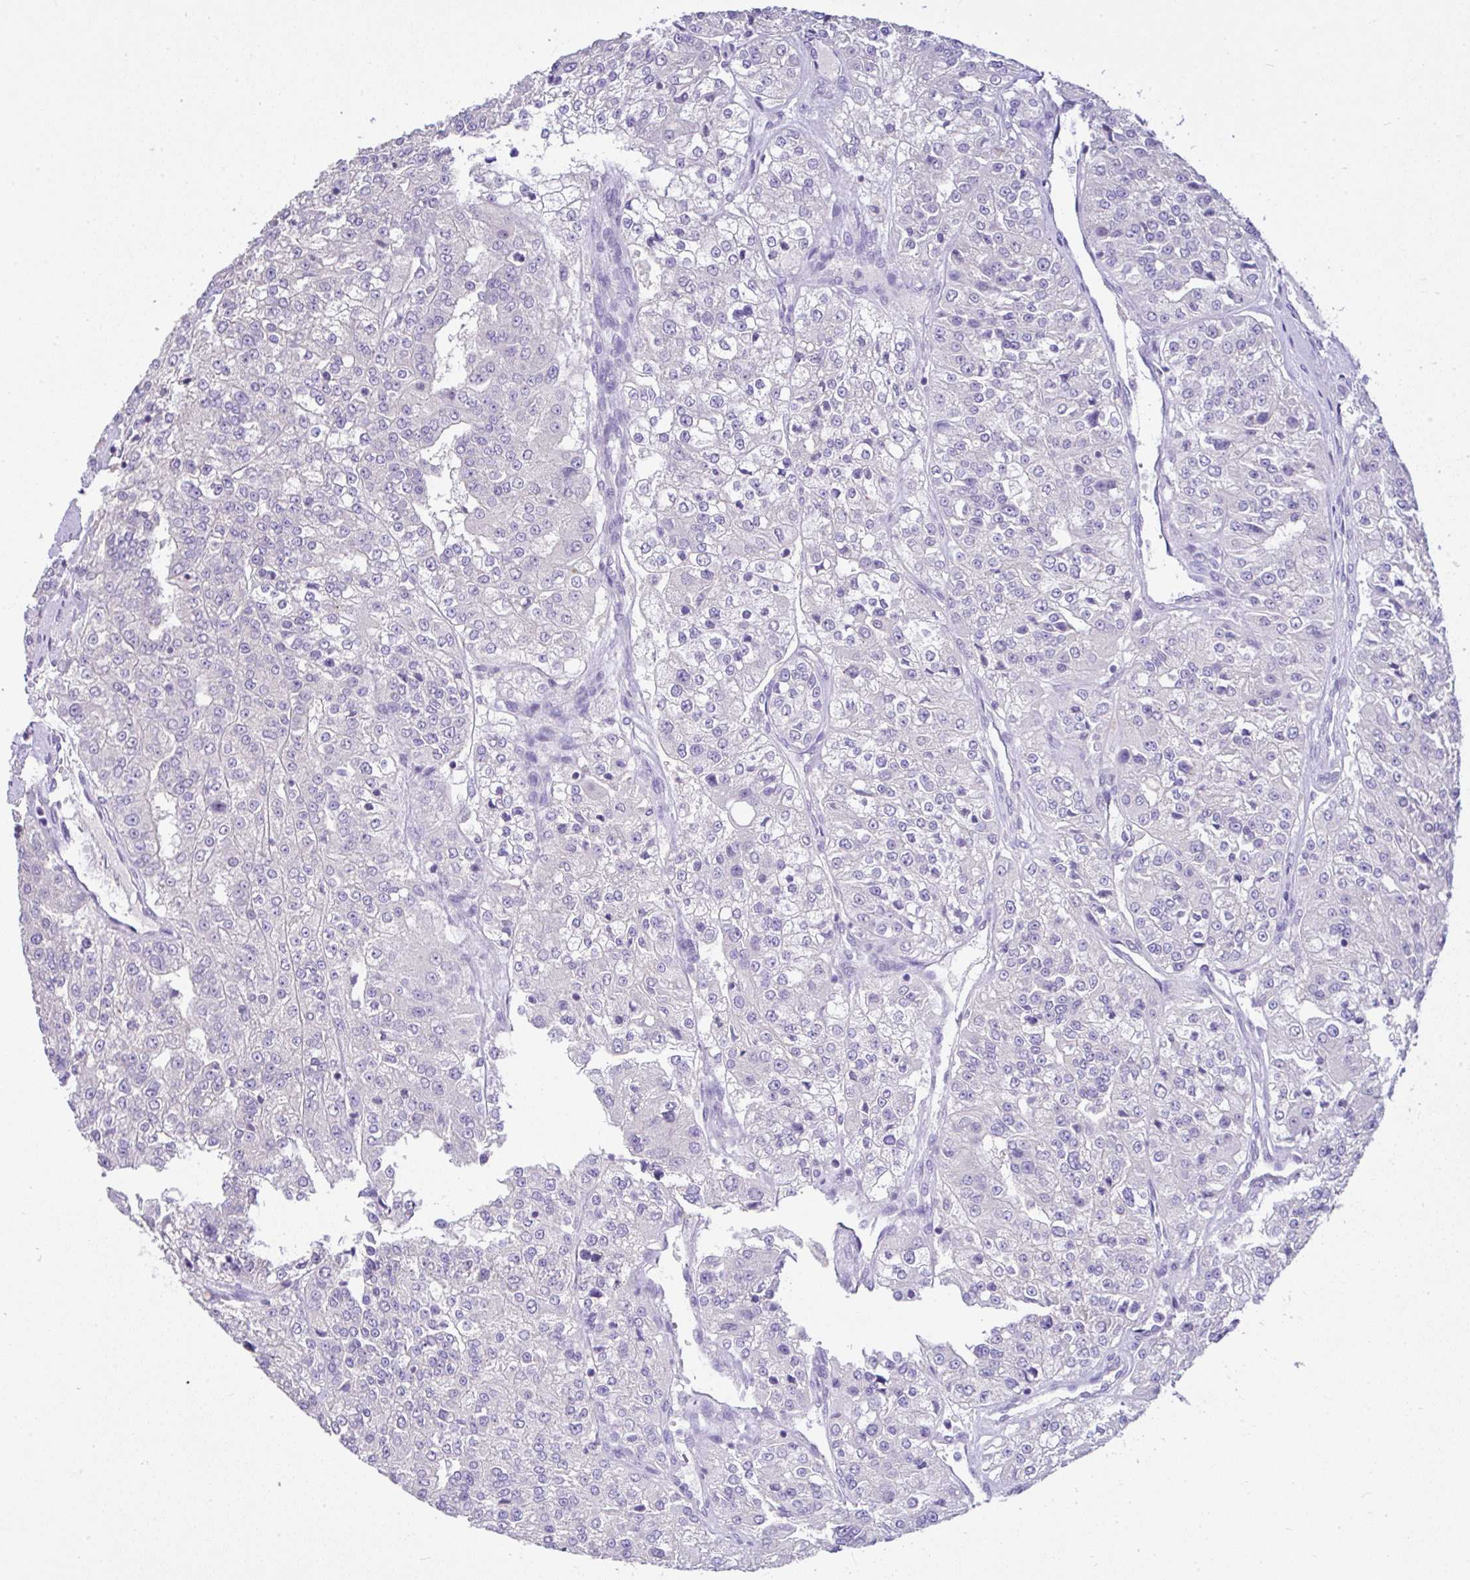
{"staining": {"intensity": "negative", "quantity": "none", "location": "none"}, "tissue": "renal cancer", "cell_type": "Tumor cells", "image_type": "cancer", "snomed": [{"axis": "morphology", "description": "Adenocarcinoma, NOS"}, {"axis": "topography", "description": "Kidney"}], "caption": "Immunohistochemical staining of renal cancer (adenocarcinoma) displays no significant expression in tumor cells. Nuclei are stained in blue.", "gene": "CTU1", "patient": {"sex": "female", "age": 63}}